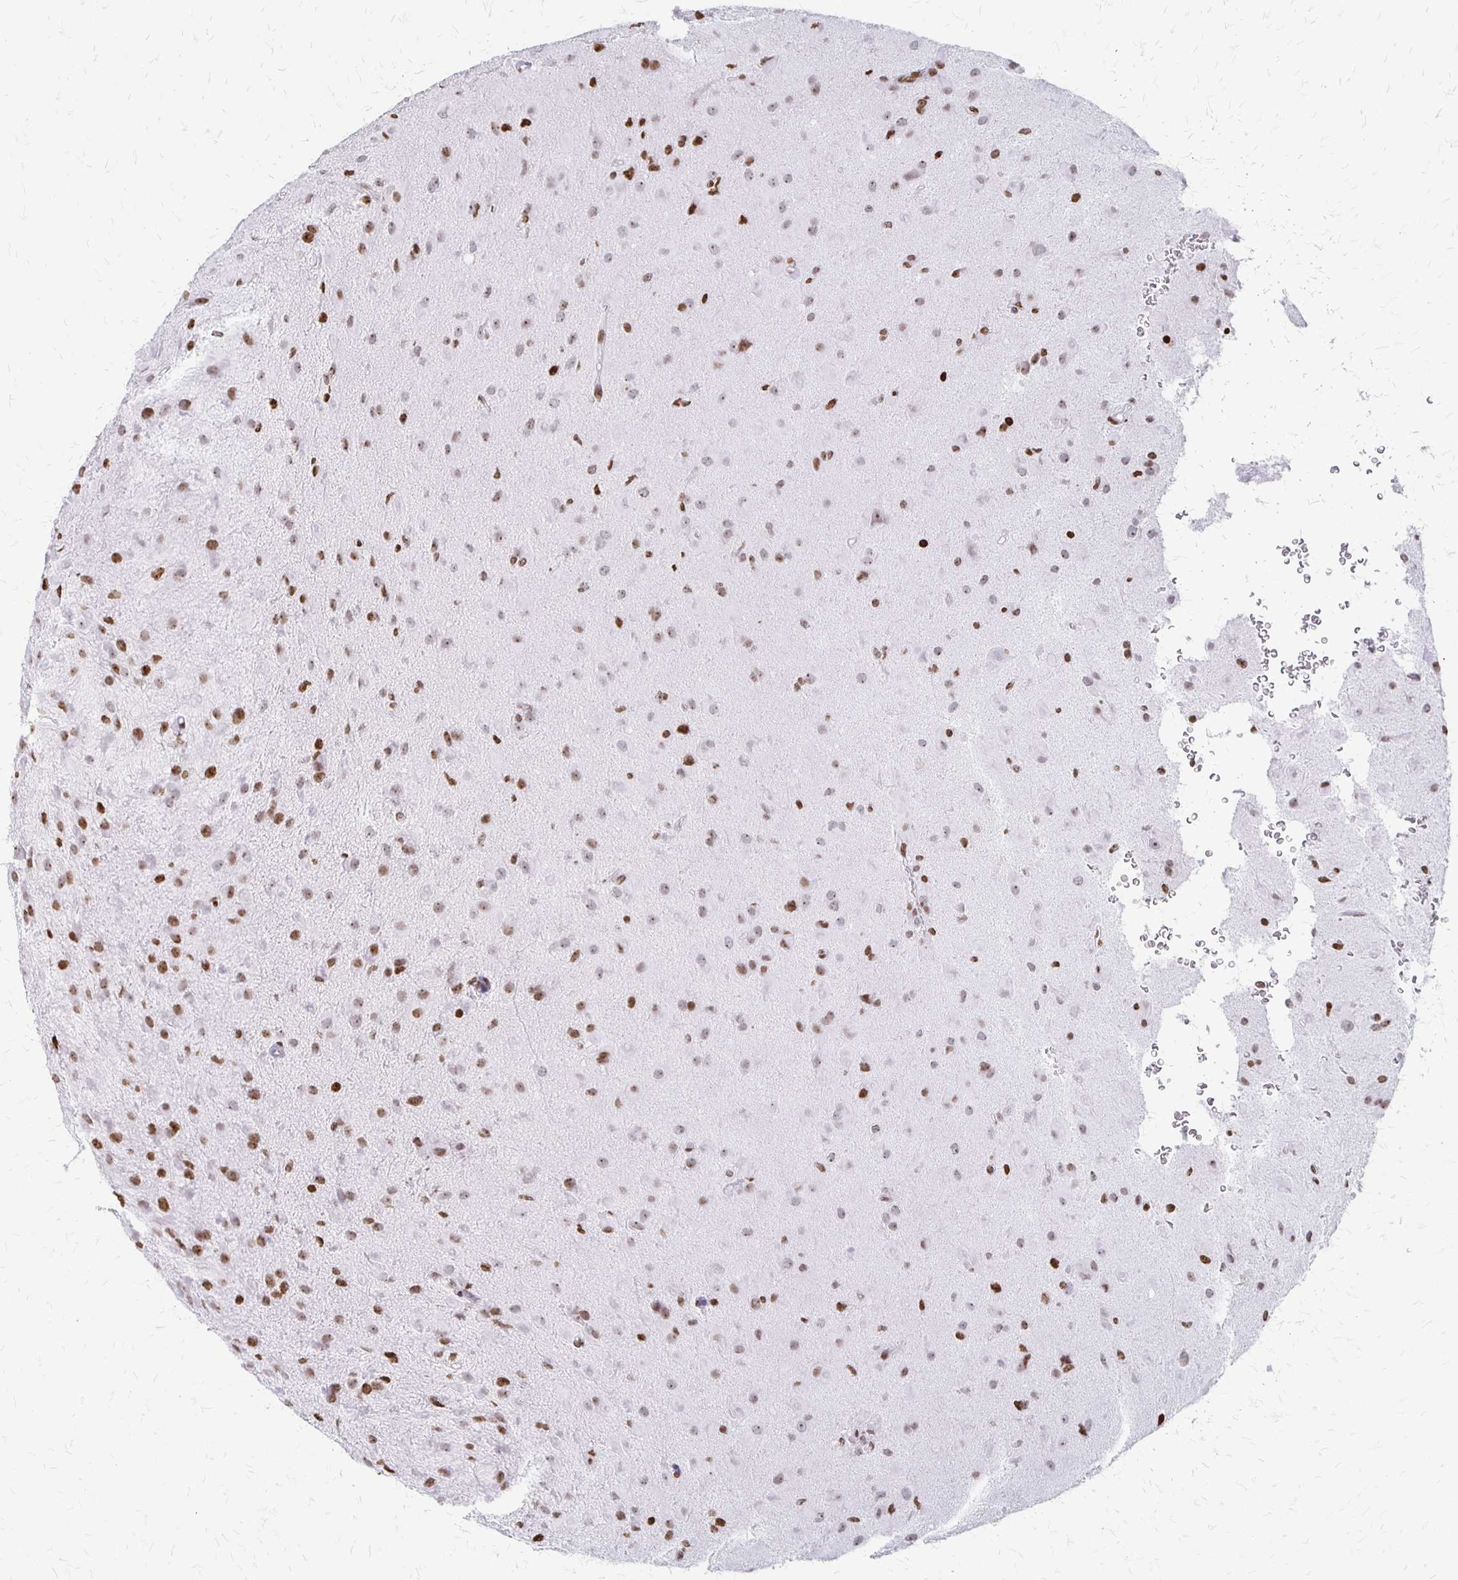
{"staining": {"intensity": "moderate", "quantity": "25%-75%", "location": "nuclear"}, "tissue": "glioma", "cell_type": "Tumor cells", "image_type": "cancer", "snomed": [{"axis": "morphology", "description": "Glioma, malignant, Low grade"}, {"axis": "topography", "description": "Brain"}], "caption": "Protein expression analysis of glioma displays moderate nuclear staining in about 25%-75% of tumor cells. The staining was performed using DAB to visualize the protein expression in brown, while the nuclei were stained in blue with hematoxylin (Magnification: 20x).", "gene": "ZNF280C", "patient": {"sex": "male", "age": 58}}